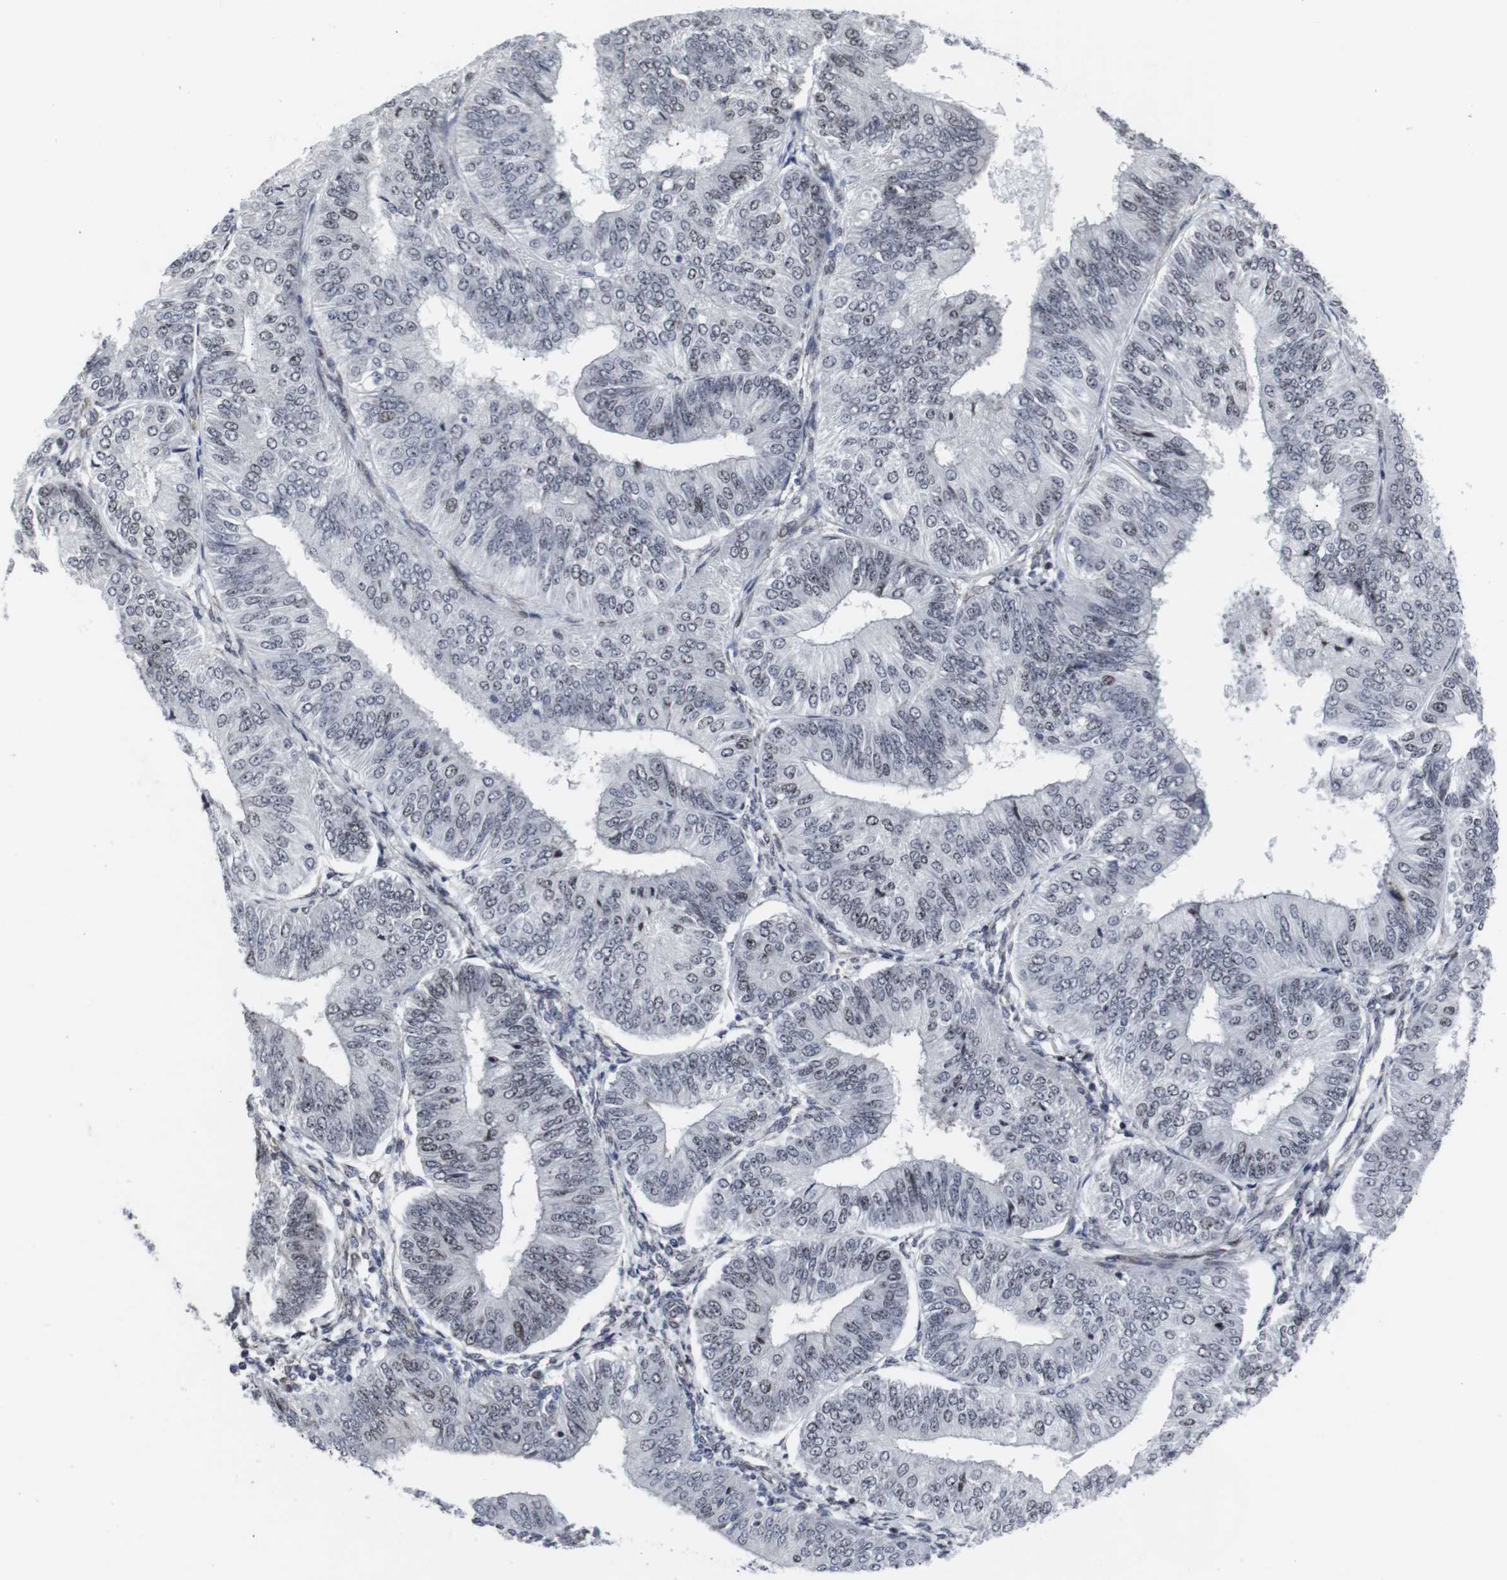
{"staining": {"intensity": "moderate", "quantity": "<25%", "location": "nuclear"}, "tissue": "endometrial cancer", "cell_type": "Tumor cells", "image_type": "cancer", "snomed": [{"axis": "morphology", "description": "Adenocarcinoma, NOS"}, {"axis": "topography", "description": "Endometrium"}], "caption": "Moderate nuclear protein staining is appreciated in about <25% of tumor cells in endometrial cancer.", "gene": "MLH1", "patient": {"sex": "female", "age": 58}}